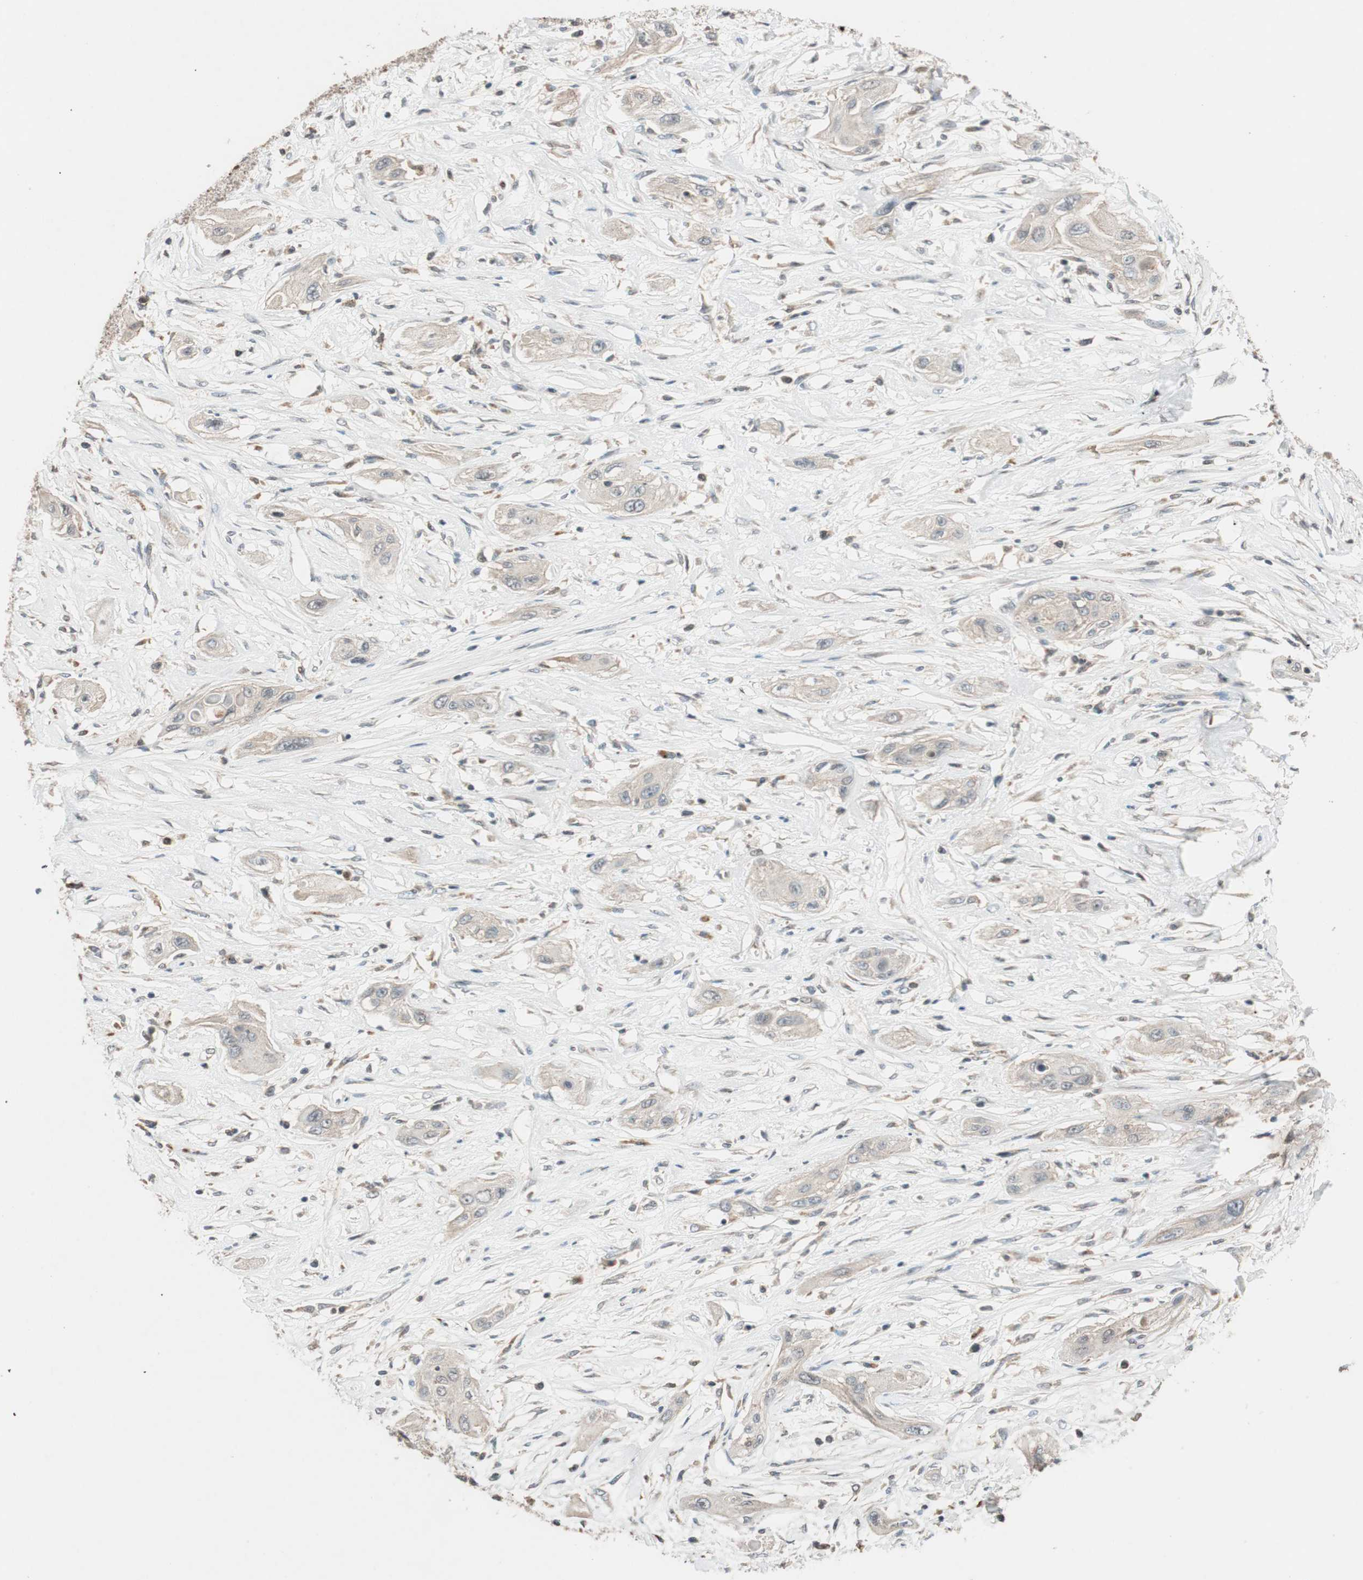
{"staining": {"intensity": "weak", "quantity": ">75%", "location": "cytoplasmic/membranous"}, "tissue": "lung cancer", "cell_type": "Tumor cells", "image_type": "cancer", "snomed": [{"axis": "morphology", "description": "Squamous cell carcinoma, NOS"}, {"axis": "topography", "description": "Lung"}], "caption": "Human lung cancer stained with a protein marker exhibits weak staining in tumor cells.", "gene": "GLB1", "patient": {"sex": "female", "age": 47}}